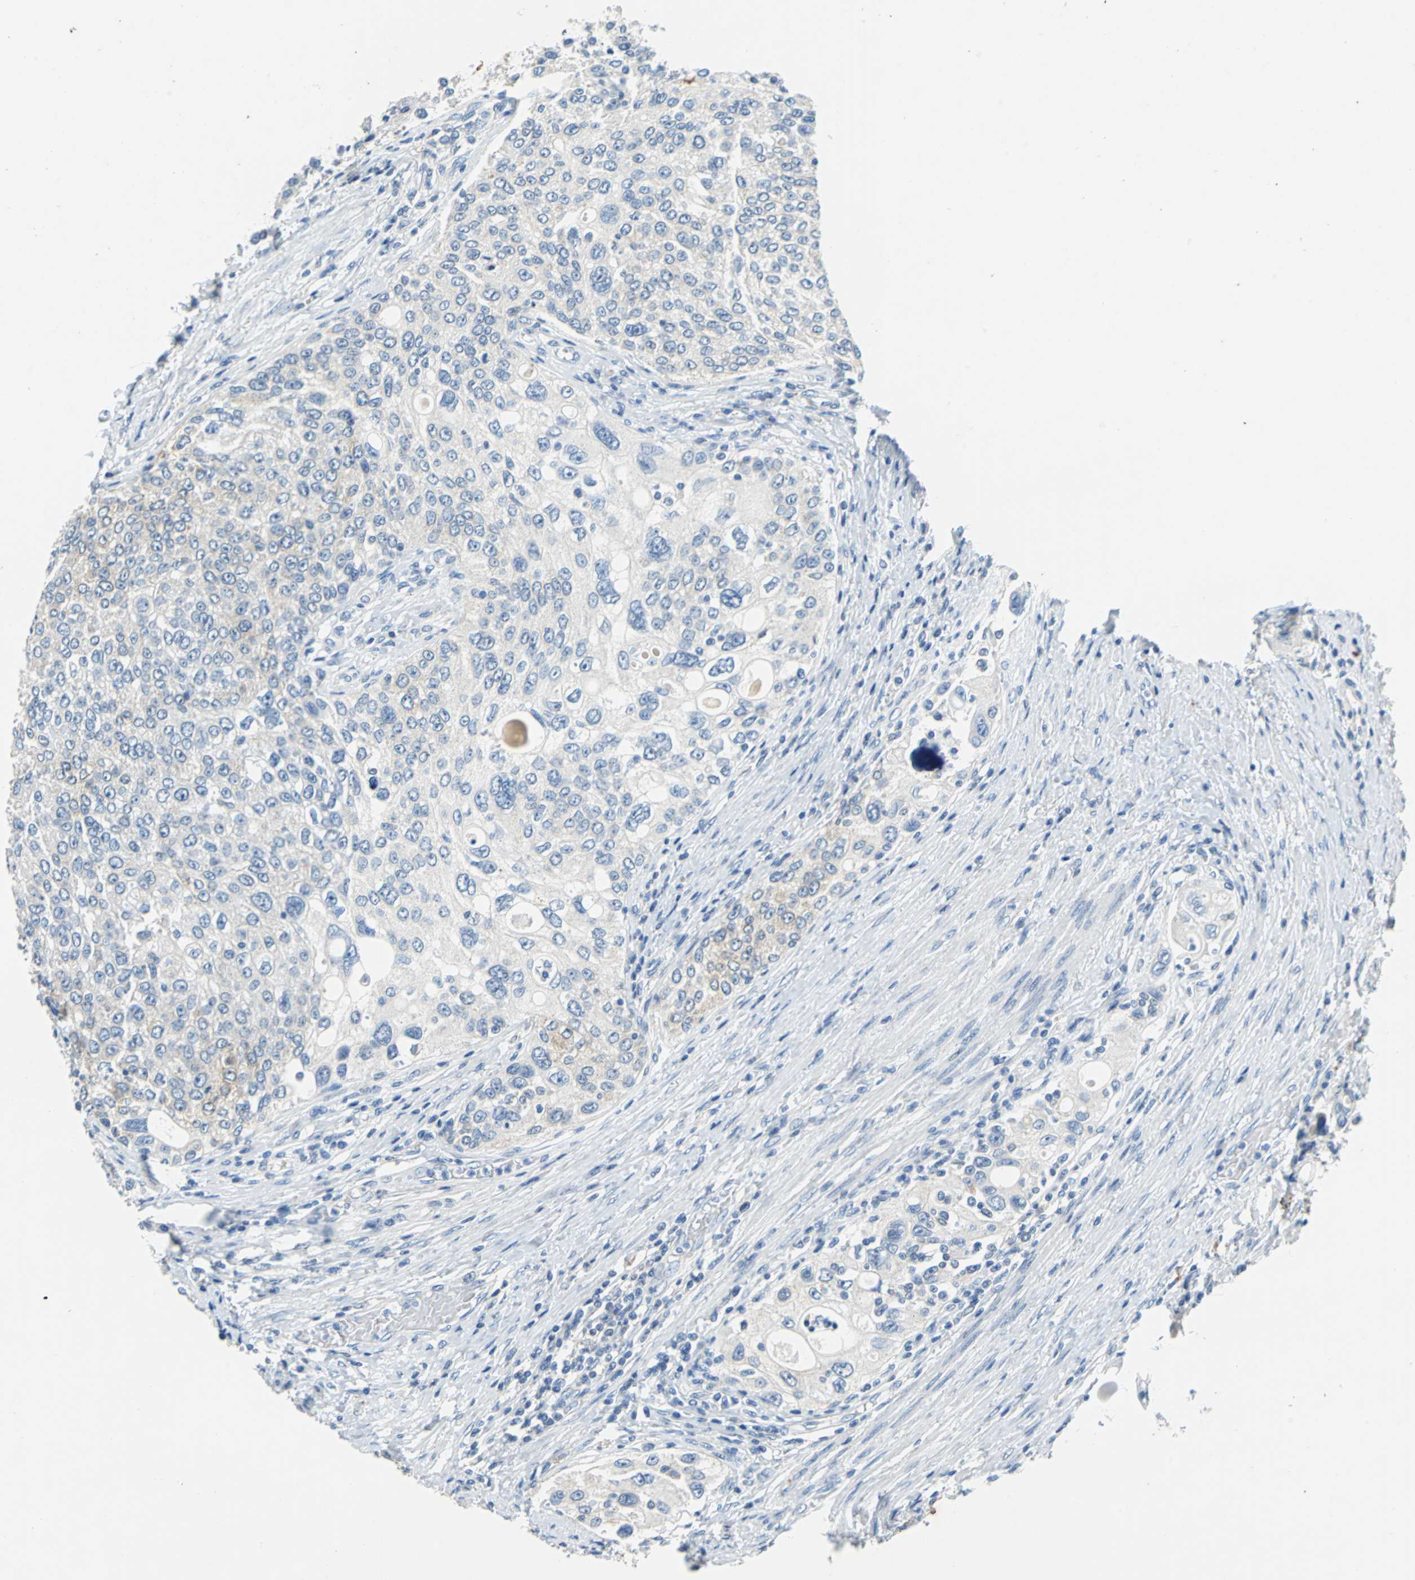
{"staining": {"intensity": "negative", "quantity": "none", "location": "none"}, "tissue": "urothelial cancer", "cell_type": "Tumor cells", "image_type": "cancer", "snomed": [{"axis": "morphology", "description": "Urothelial carcinoma, High grade"}, {"axis": "topography", "description": "Urinary bladder"}], "caption": "This is an IHC micrograph of urothelial cancer. There is no positivity in tumor cells.", "gene": "TEX264", "patient": {"sex": "female", "age": 56}}